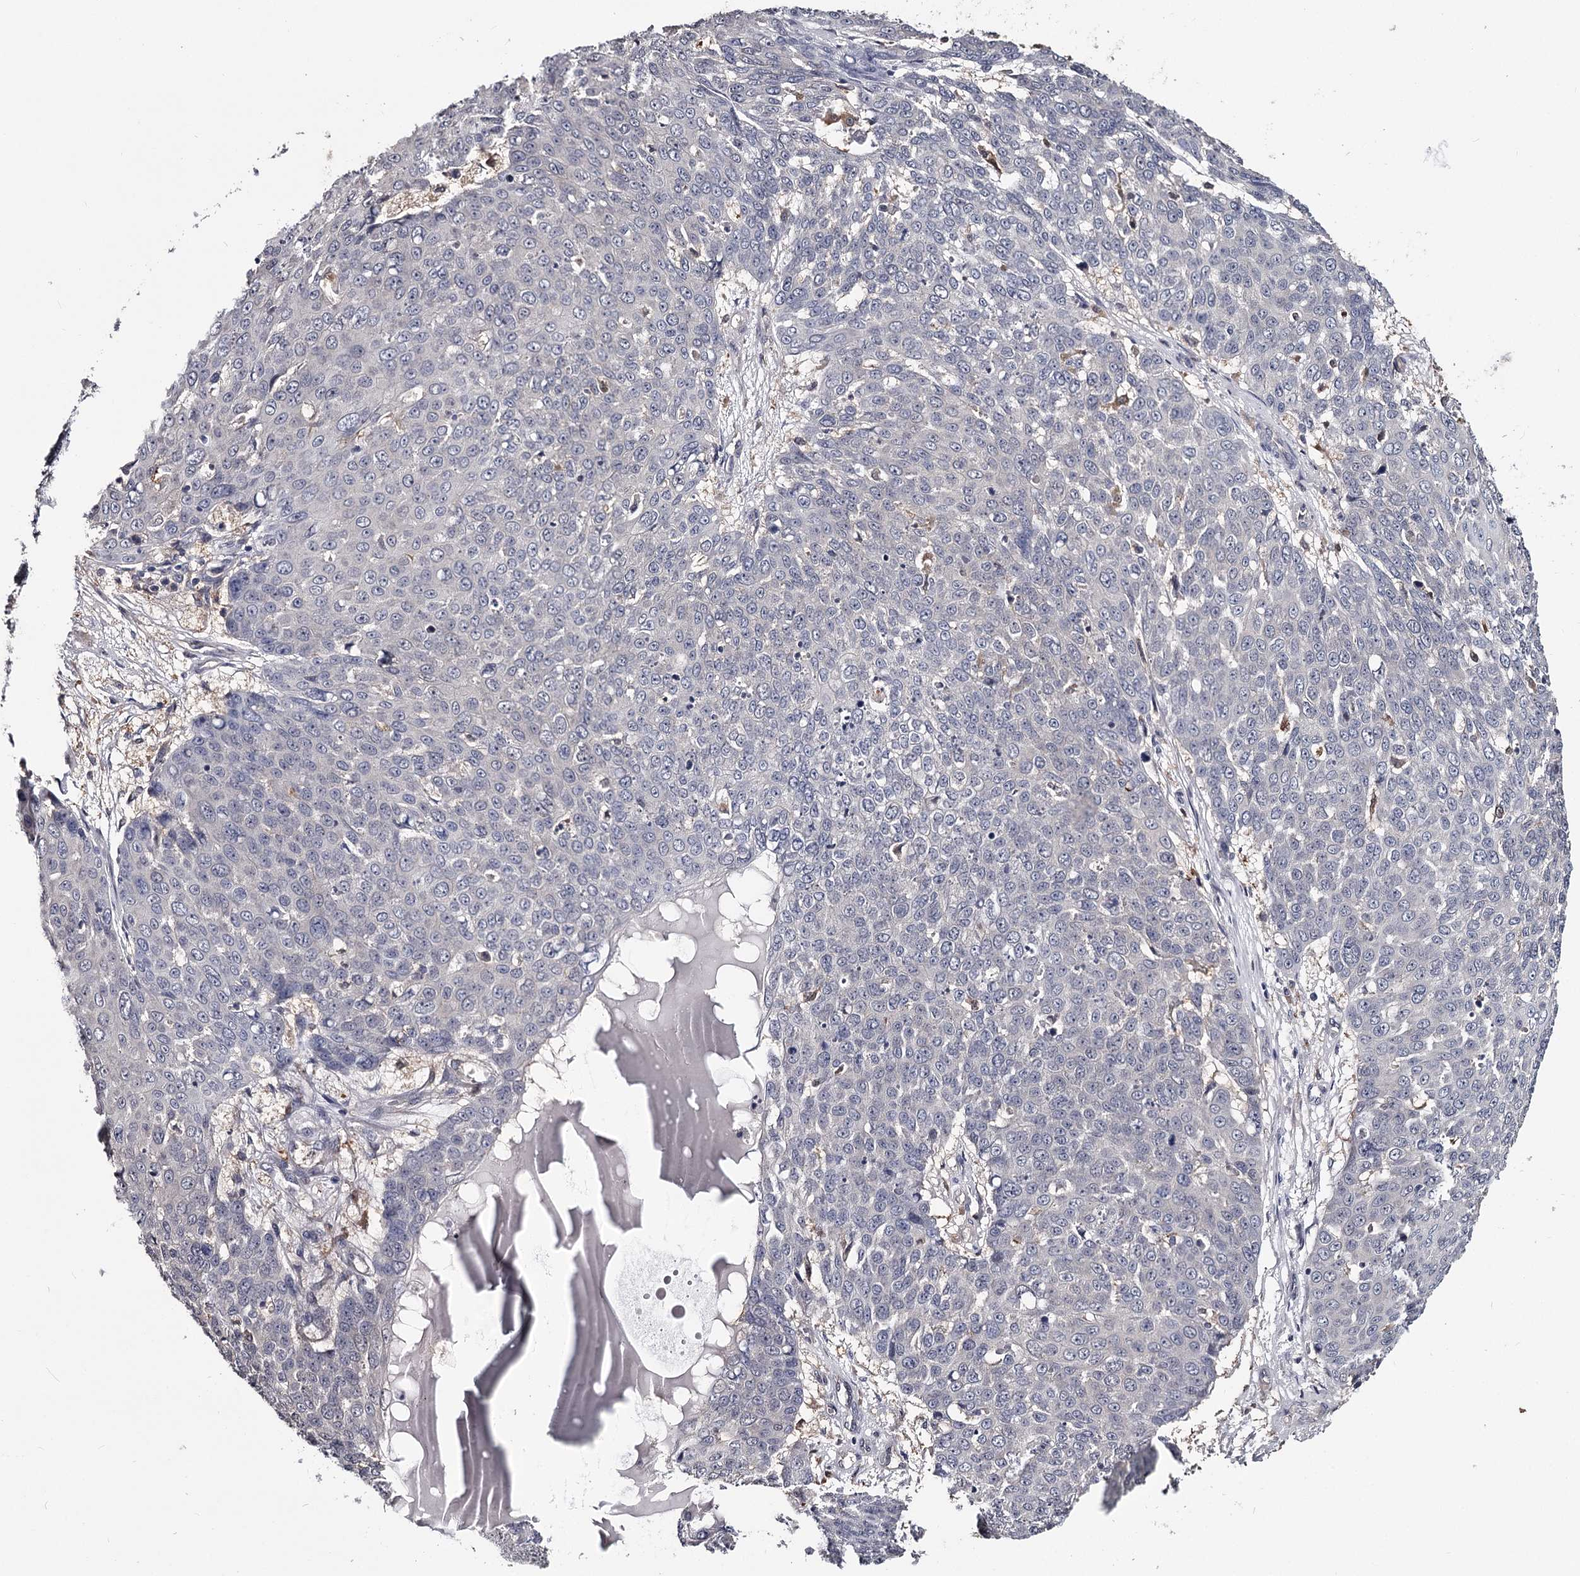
{"staining": {"intensity": "negative", "quantity": "none", "location": "none"}, "tissue": "skin cancer", "cell_type": "Tumor cells", "image_type": "cancer", "snomed": [{"axis": "morphology", "description": "Squamous cell carcinoma, NOS"}, {"axis": "topography", "description": "Skin"}], "caption": "Tumor cells are negative for protein expression in human skin cancer.", "gene": "GSTO1", "patient": {"sex": "male", "age": 71}}